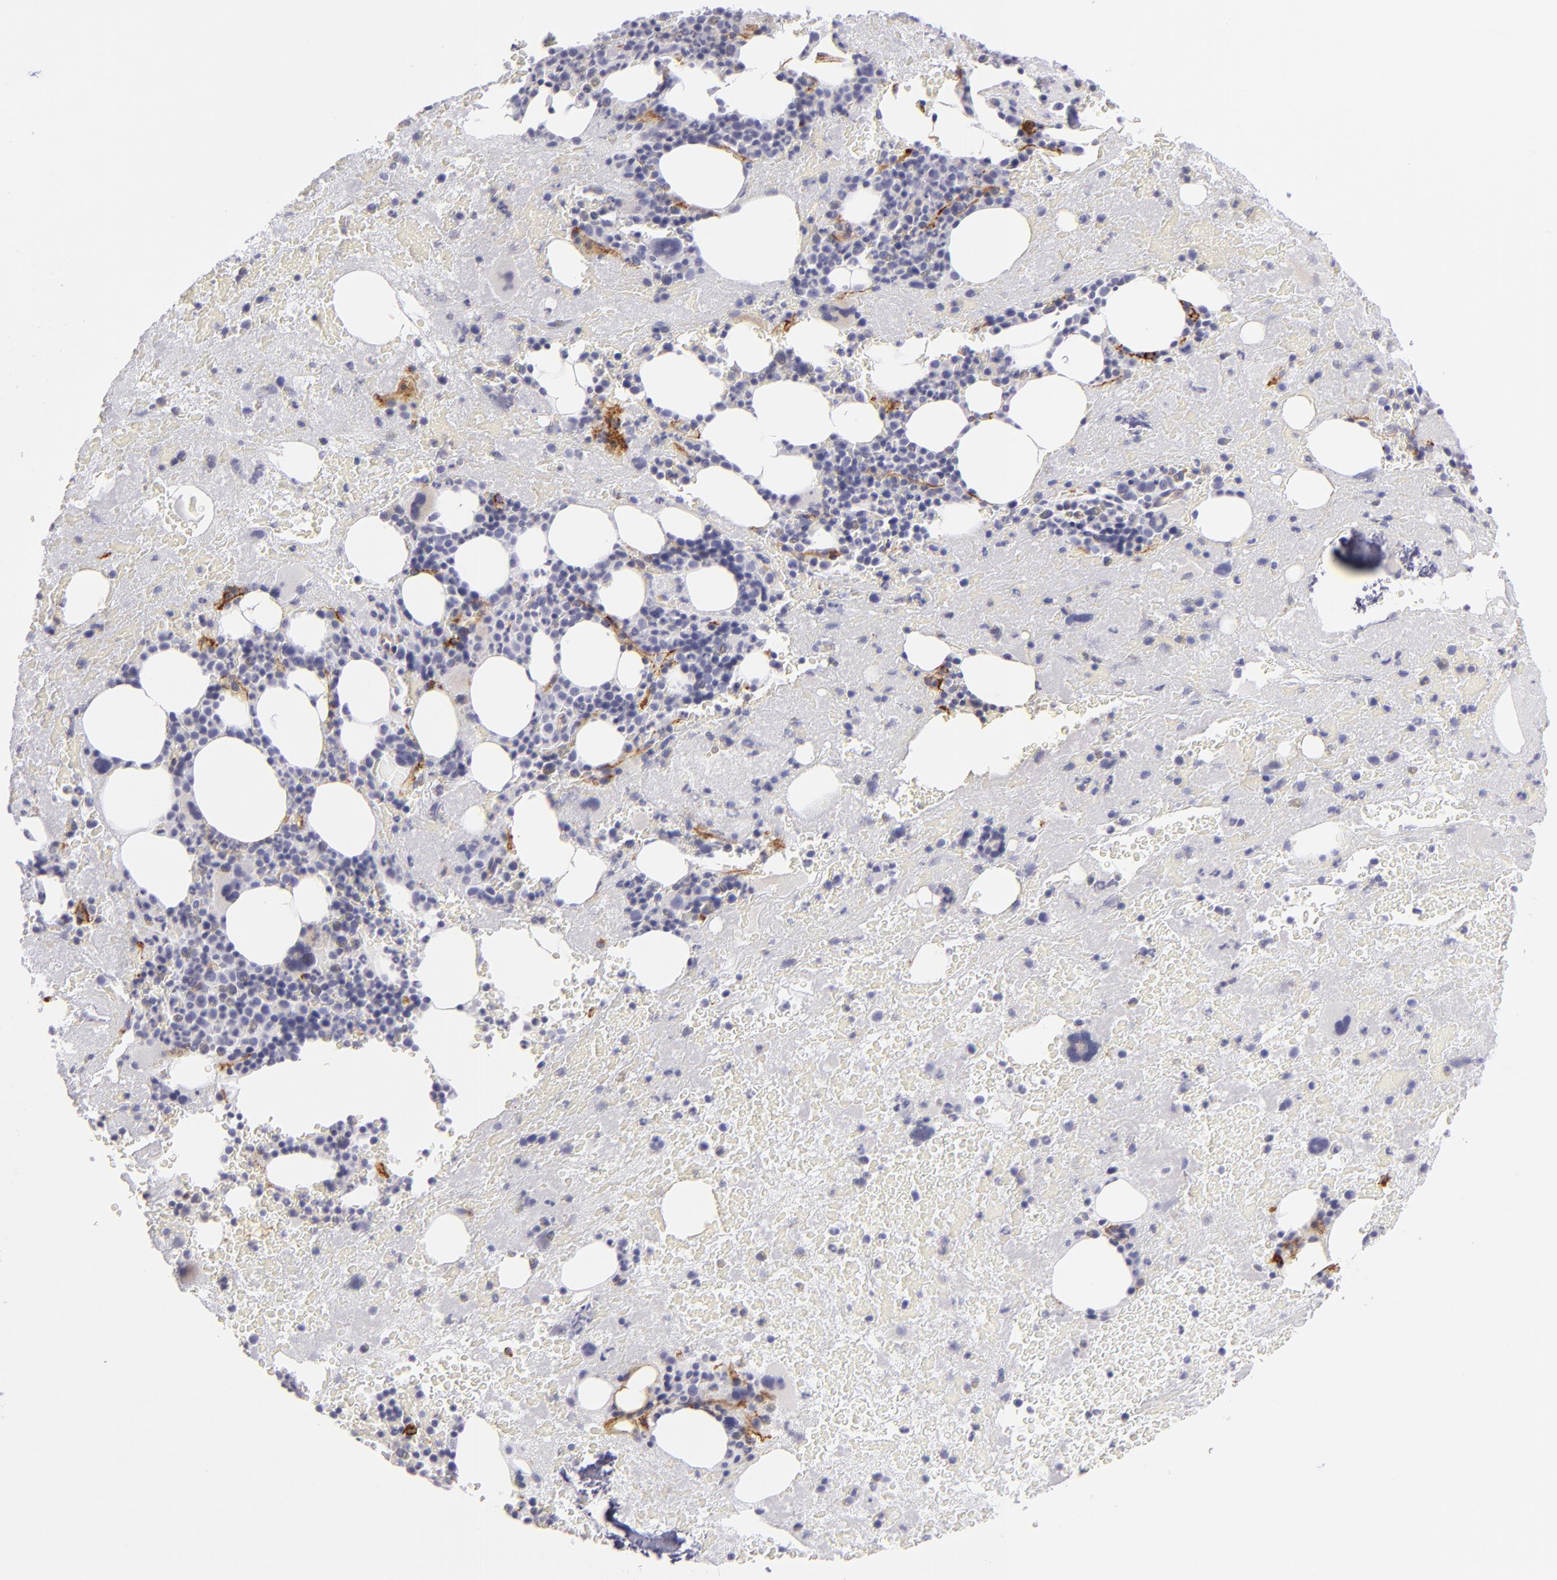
{"staining": {"intensity": "negative", "quantity": "none", "location": "none"}, "tissue": "bone marrow", "cell_type": "Hematopoietic cells", "image_type": "normal", "snomed": [{"axis": "morphology", "description": "Normal tissue, NOS"}, {"axis": "topography", "description": "Bone marrow"}], "caption": "DAB immunohistochemical staining of unremarkable bone marrow displays no significant staining in hematopoietic cells.", "gene": "THBD", "patient": {"sex": "male", "age": 76}}